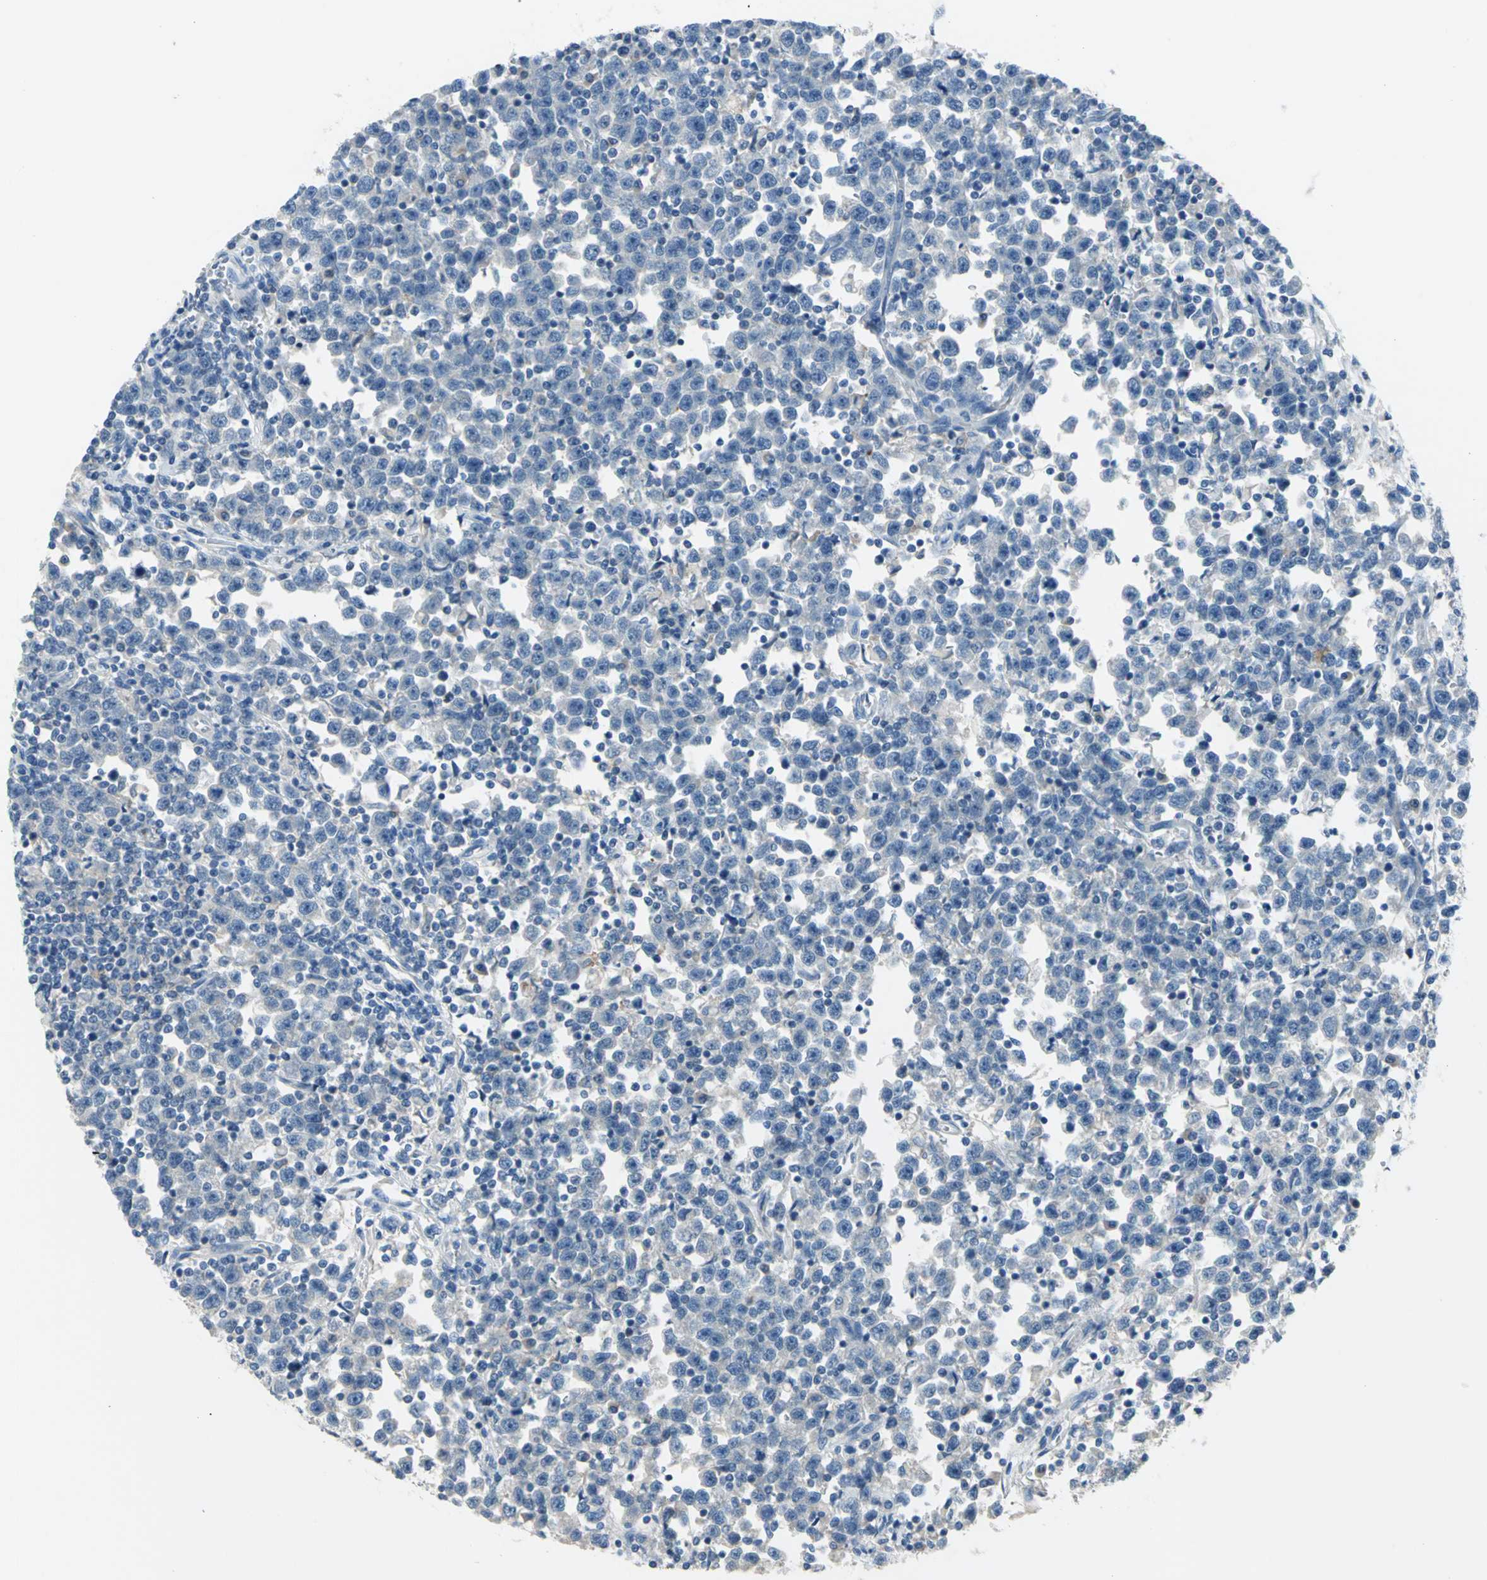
{"staining": {"intensity": "negative", "quantity": "none", "location": "none"}, "tissue": "testis cancer", "cell_type": "Tumor cells", "image_type": "cancer", "snomed": [{"axis": "morphology", "description": "Seminoma, NOS"}, {"axis": "topography", "description": "Testis"}], "caption": "IHC histopathology image of human seminoma (testis) stained for a protein (brown), which exhibits no positivity in tumor cells.", "gene": "ZIC1", "patient": {"sex": "male", "age": 43}}